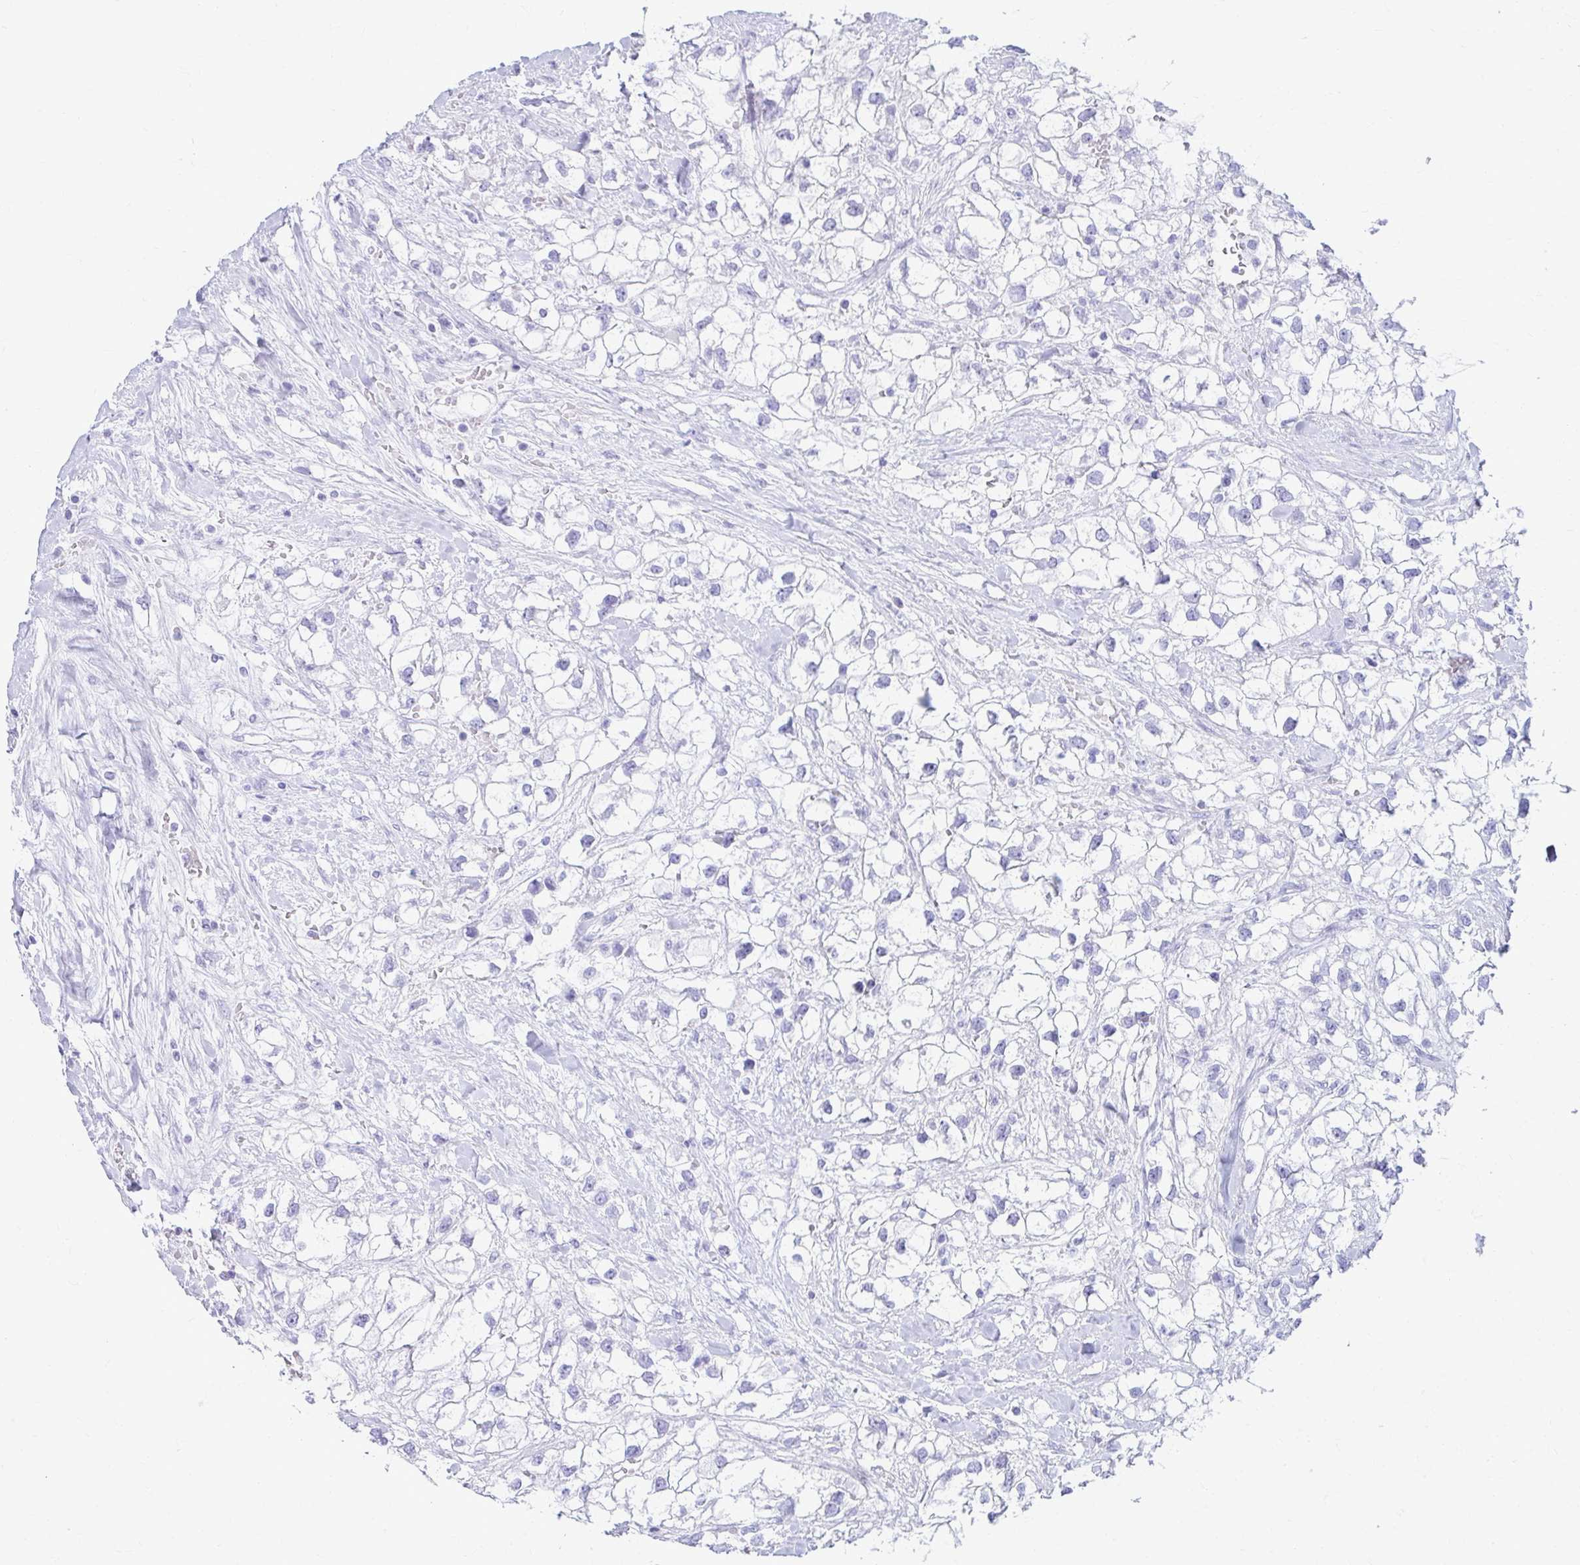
{"staining": {"intensity": "negative", "quantity": "none", "location": "none"}, "tissue": "renal cancer", "cell_type": "Tumor cells", "image_type": "cancer", "snomed": [{"axis": "morphology", "description": "Adenocarcinoma, NOS"}, {"axis": "topography", "description": "Kidney"}], "caption": "Immunohistochemical staining of human adenocarcinoma (renal) shows no significant staining in tumor cells.", "gene": "ATP4B", "patient": {"sex": "male", "age": 59}}